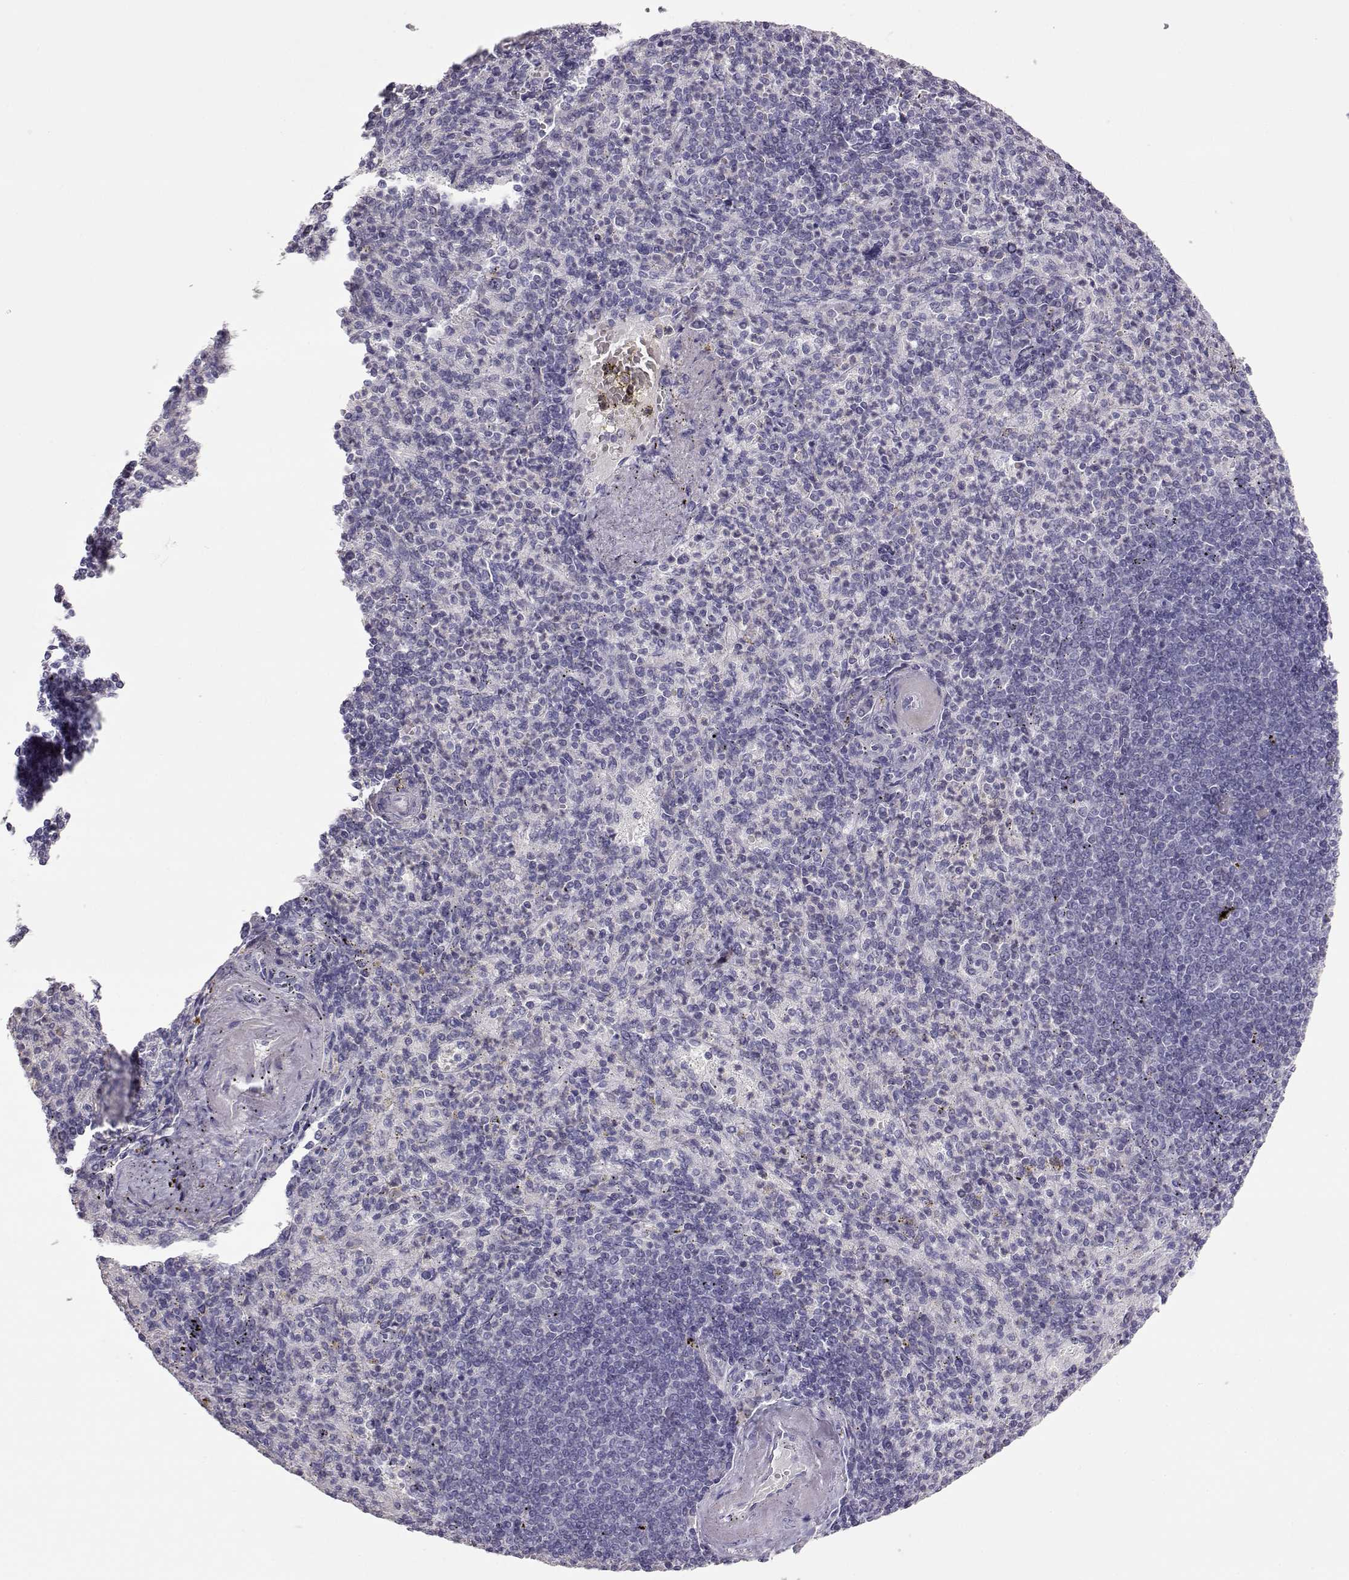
{"staining": {"intensity": "negative", "quantity": "none", "location": "none"}, "tissue": "spleen", "cell_type": "Cells in red pulp", "image_type": "normal", "snomed": [{"axis": "morphology", "description": "Normal tissue, NOS"}, {"axis": "topography", "description": "Spleen"}], "caption": "A micrograph of spleen stained for a protein exhibits no brown staining in cells in red pulp.", "gene": "LAMB3", "patient": {"sex": "female", "age": 74}}